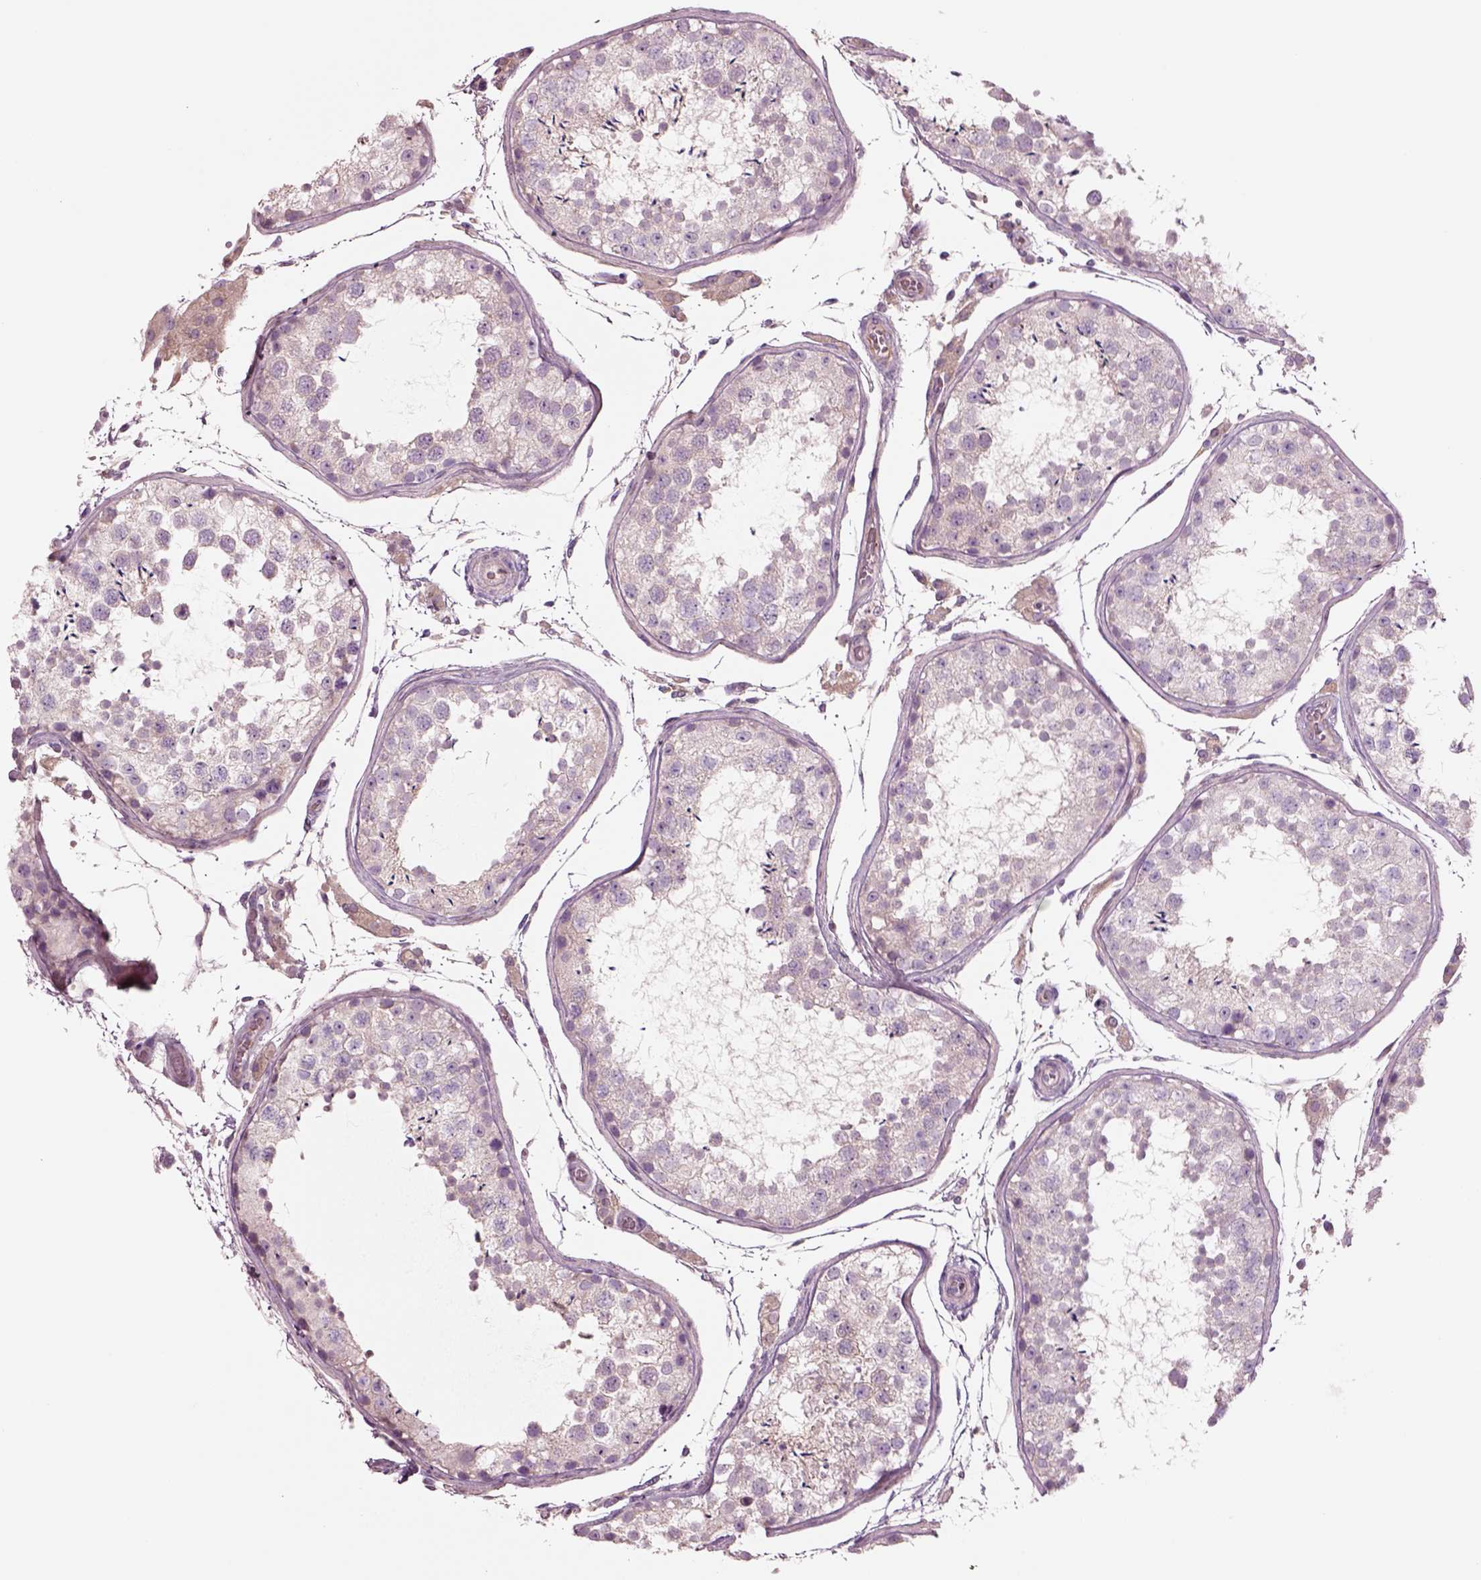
{"staining": {"intensity": "negative", "quantity": "none", "location": "none"}, "tissue": "testis", "cell_type": "Cells in seminiferous ducts", "image_type": "normal", "snomed": [{"axis": "morphology", "description": "Normal tissue, NOS"}, {"axis": "topography", "description": "Testis"}], "caption": "IHC of normal human testis demonstrates no positivity in cells in seminiferous ducts.", "gene": "PLPP7", "patient": {"sex": "male", "age": 29}}